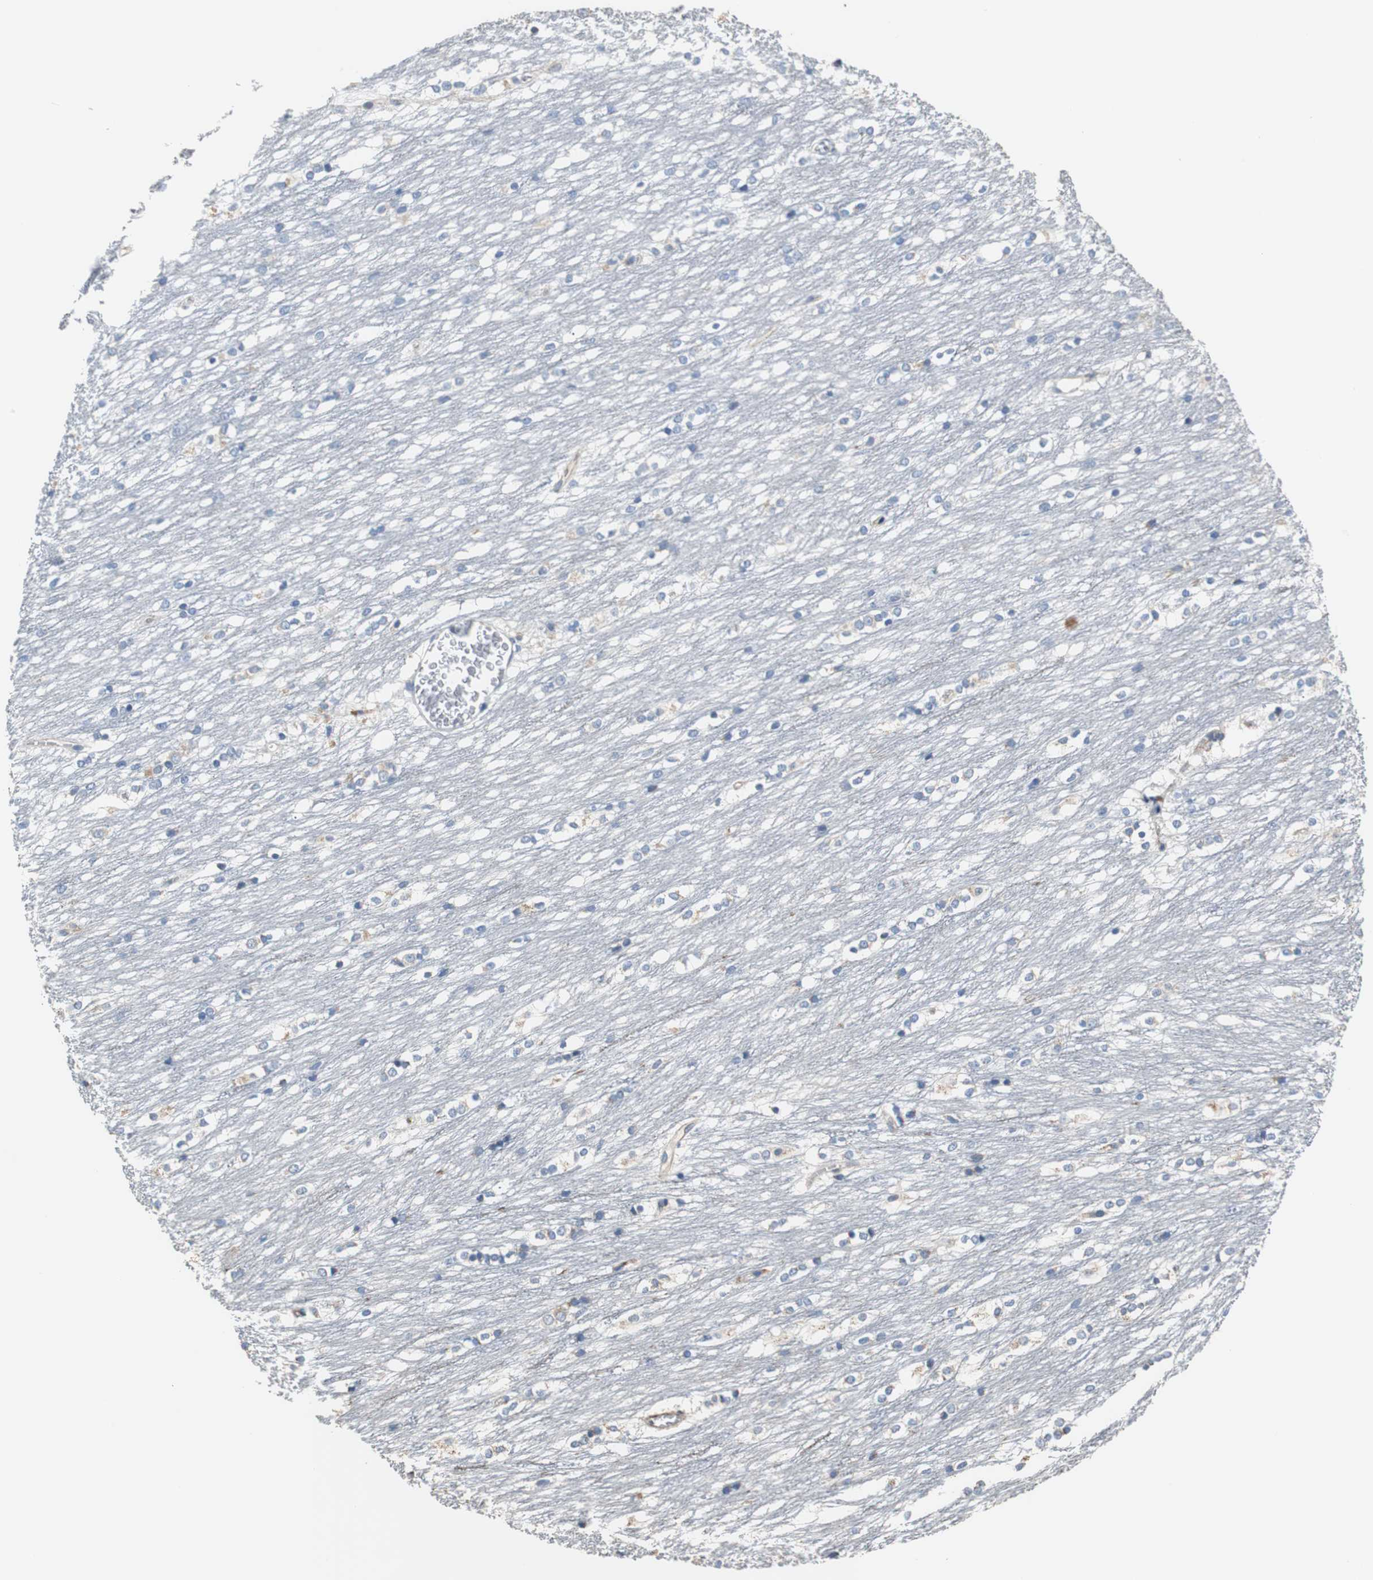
{"staining": {"intensity": "negative", "quantity": "none", "location": "none"}, "tissue": "caudate", "cell_type": "Glial cells", "image_type": "normal", "snomed": [{"axis": "morphology", "description": "Normal tissue, NOS"}, {"axis": "topography", "description": "Lateral ventricle wall"}], "caption": "Immunohistochemistry (IHC) of normal human caudate reveals no staining in glial cells.", "gene": "PCK1", "patient": {"sex": "female", "age": 19}}